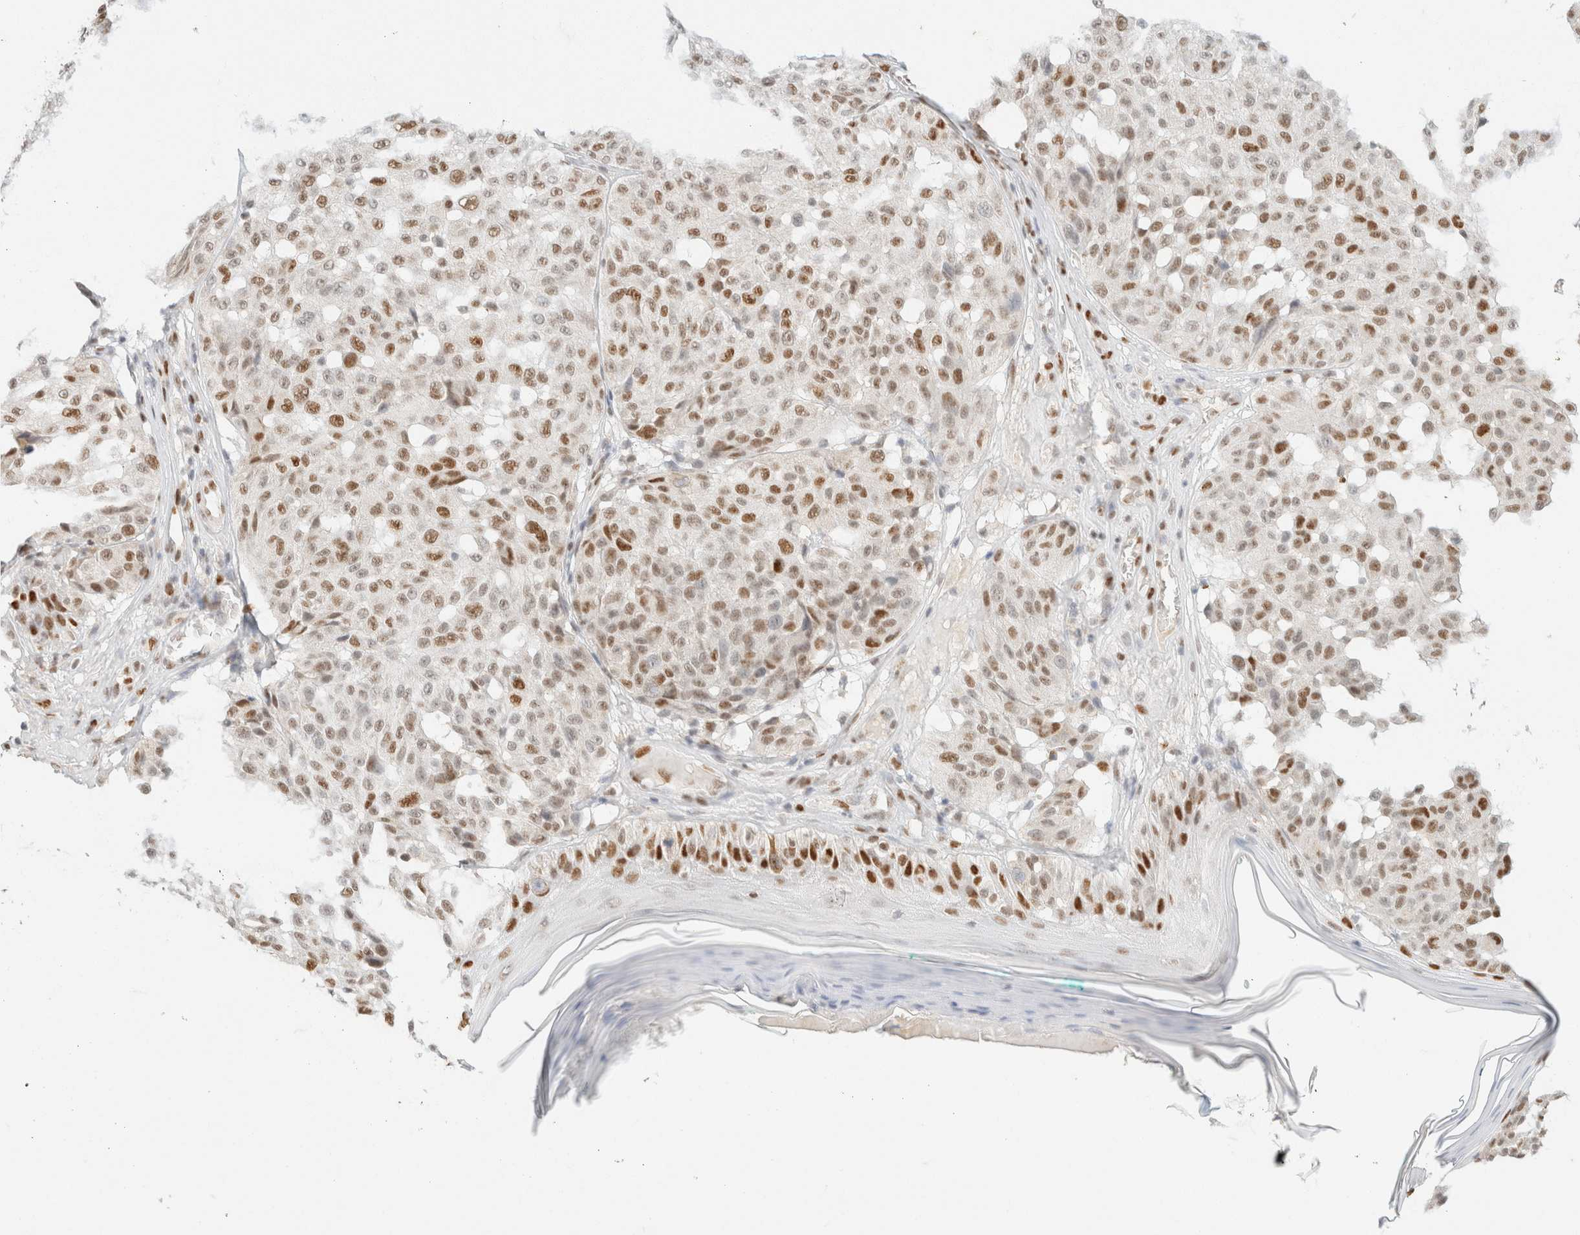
{"staining": {"intensity": "moderate", "quantity": ">75%", "location": "nuclear"}, "tissue": "melanoma", "cell_type": "Tumor cells", "image_type": "cancer", "snomed": [{"axis": "morphology", "description": "Malignant melanoma, NOS"}, {"axis": "topography", "description": "Skin"}], "caption": "Moderate nuclear protein expression is appreciated in about >75% of tumor cells in malignant melanoma.", "gene": "DDB2", "patient": {"sex": "female", "age": 46}}